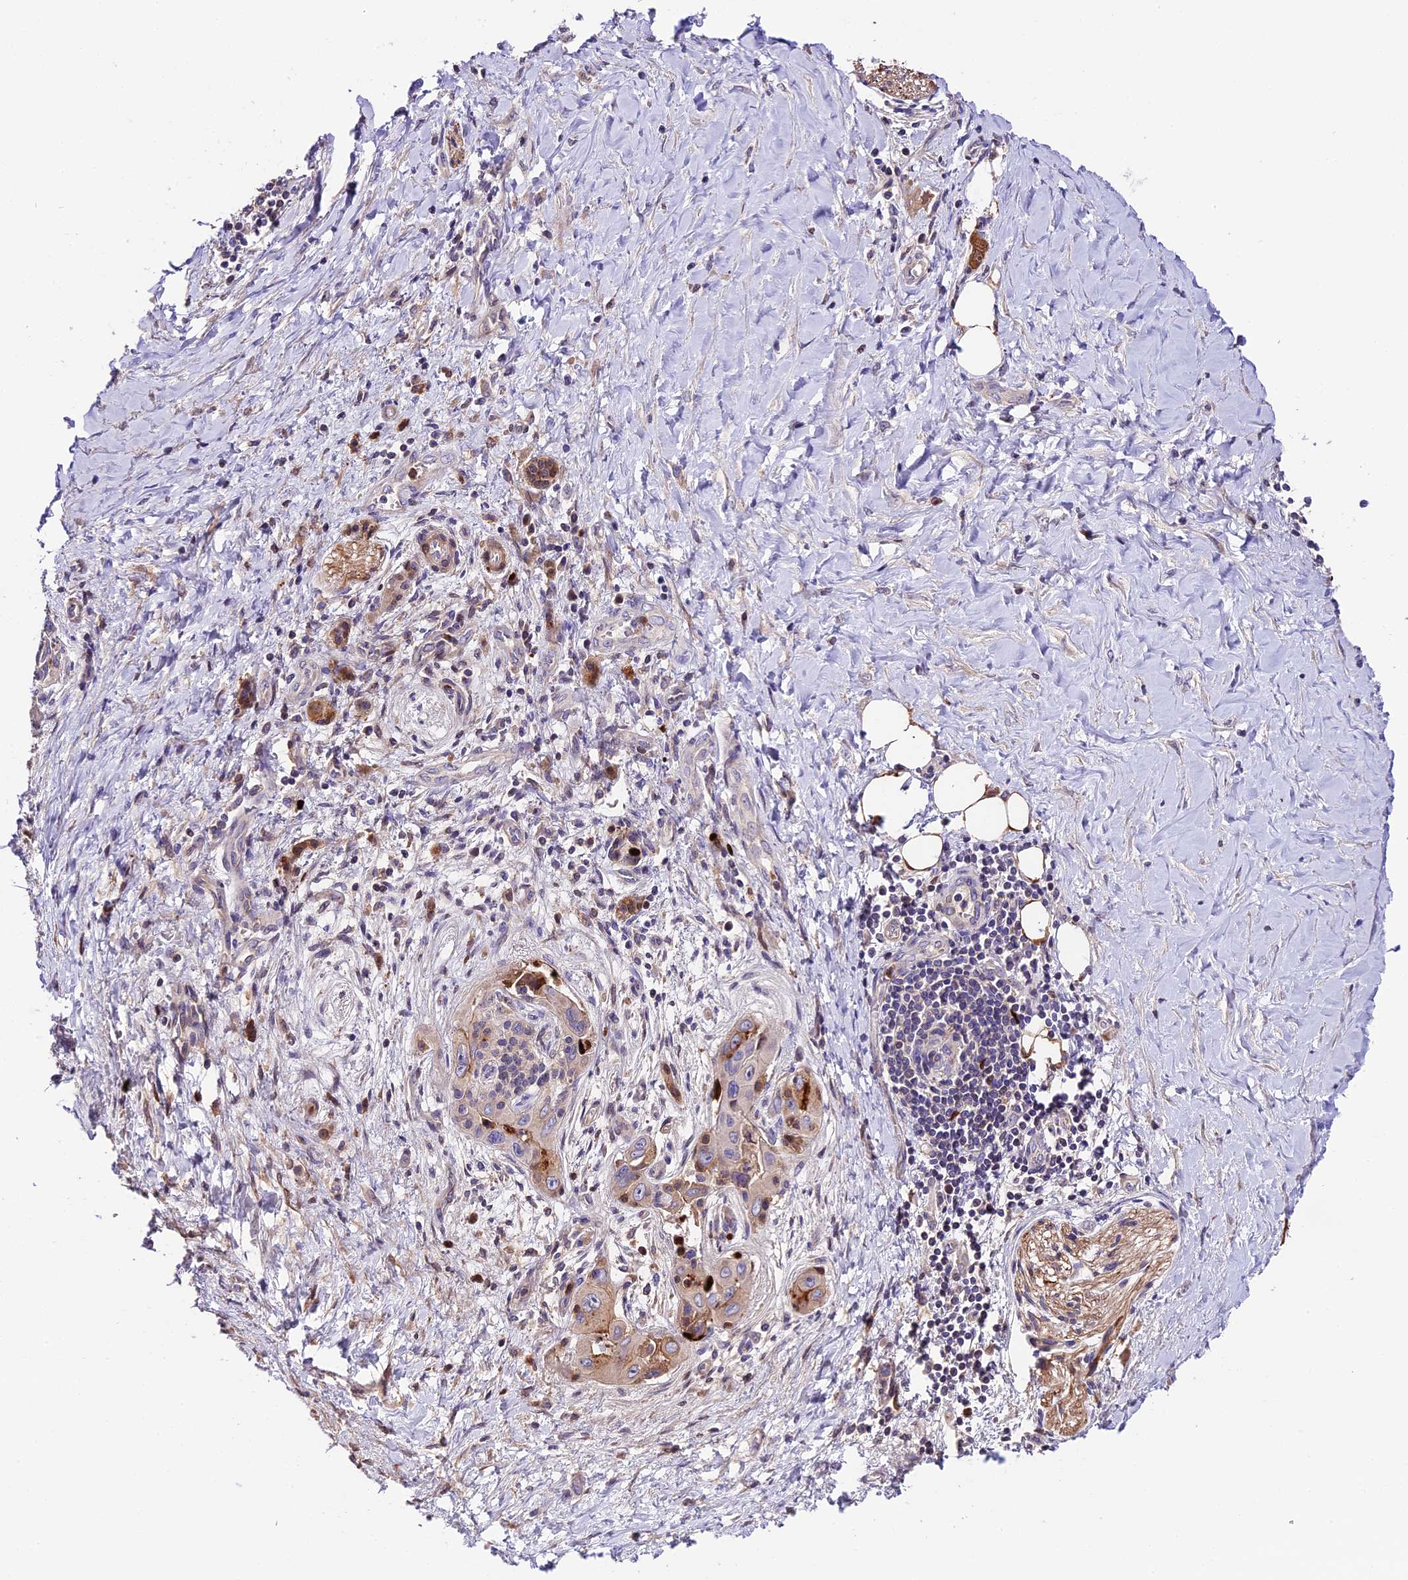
{"staining": {"intensity": "strong", "quantity": "<25%", "location": "cytoplasmic/membranous"}, "tissue": "pancreatic cancer", "cell_type": "Tumor cells", "image_type": "cancer", "snomed": [{"axis": "morphology", "description": "Adenocarcinoma, NOS"}, {"axis": "topography", "description": "Pancreas"}], "caption": "Immunohistochemical staining of human pancreatic adenocarcinoma displays medium levels of strong cytoplasmic/membranous staining in about <25% of tumor cells.", "gene": "MAP3K7CL", "patient": {"sex": "male", "age": 51}}